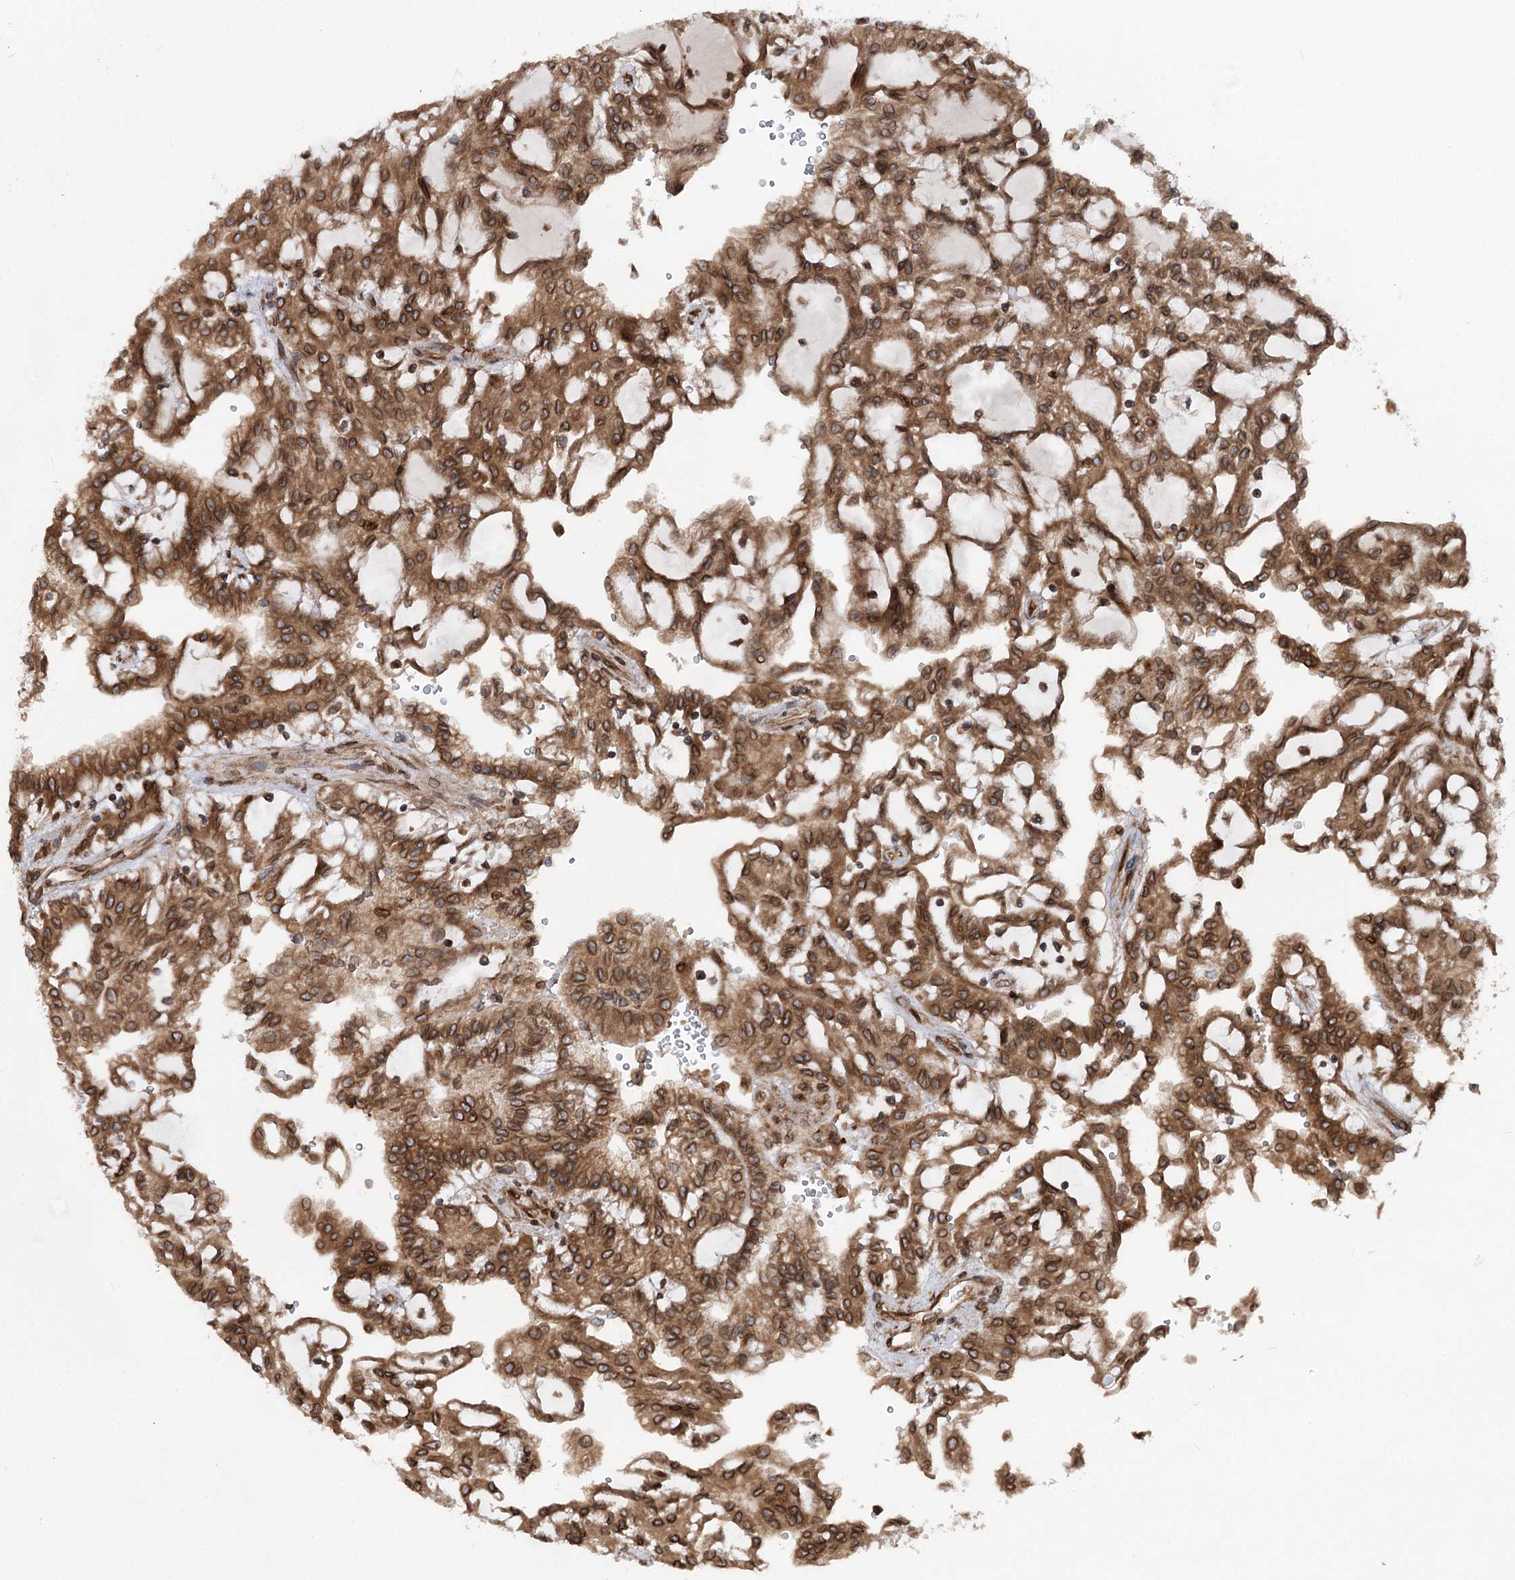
{"staining": {"intensity": "strong", "quantity": ">75%", "location": "cytoplasmic/membranous,nuclear"}, "tissue": "renal cancer", "cell_type": "Tumor cells", "image_type": "cancer", "snomed": [{"axis": "morphology", "description": "Adenocarcinoma, NOS"}, {"axis": "topography", "description": "Kidney"}], "caption": "Renal adenocarcinoma stained for a protein (brown) shows strong cytoplasmic/membranous and nuclear positive staining in approximately >75% of tumor cells.", "gene": "FGFR1OP2", "patient": {"sex": "male", "age": 63}}